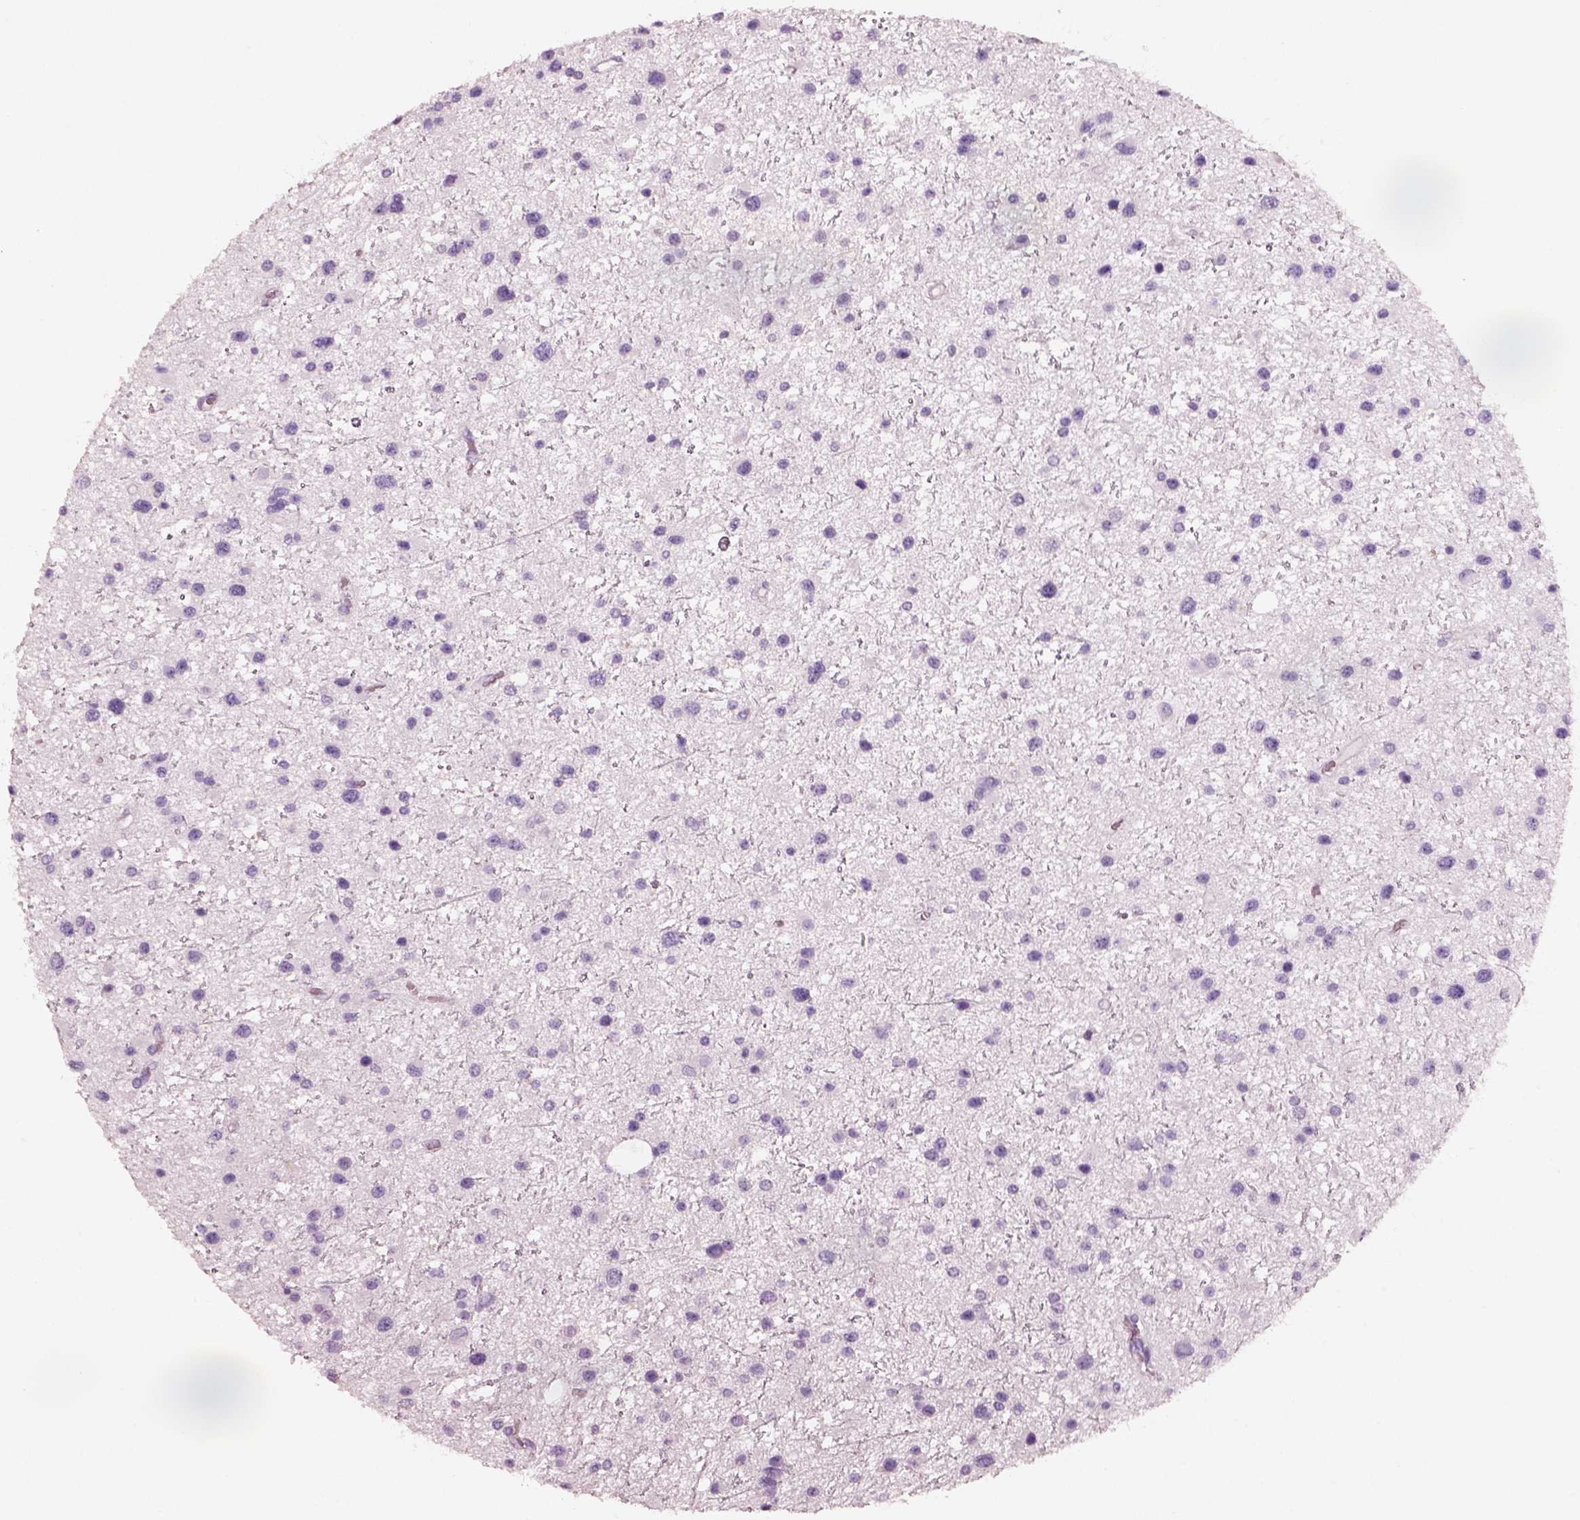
{"staining": {"intensity": "negative", "quantity": "none", "location": "none"}, "tissue": "glioma", "cell_type": "Tumor cells", "image_type": "cancer", "snomed": [{"axis": "morphology", "description": "Glioma, malignant, Low grade"}, {"axis": "topography", "description": "Brain"}], "caption": "An immunohistochemistry (IHC) photomicrograph of glioma is shown. There is no staining in tumor cells of glioma.", "gene": "PNOC", "patient": {"sex": "female", "age": 32}}